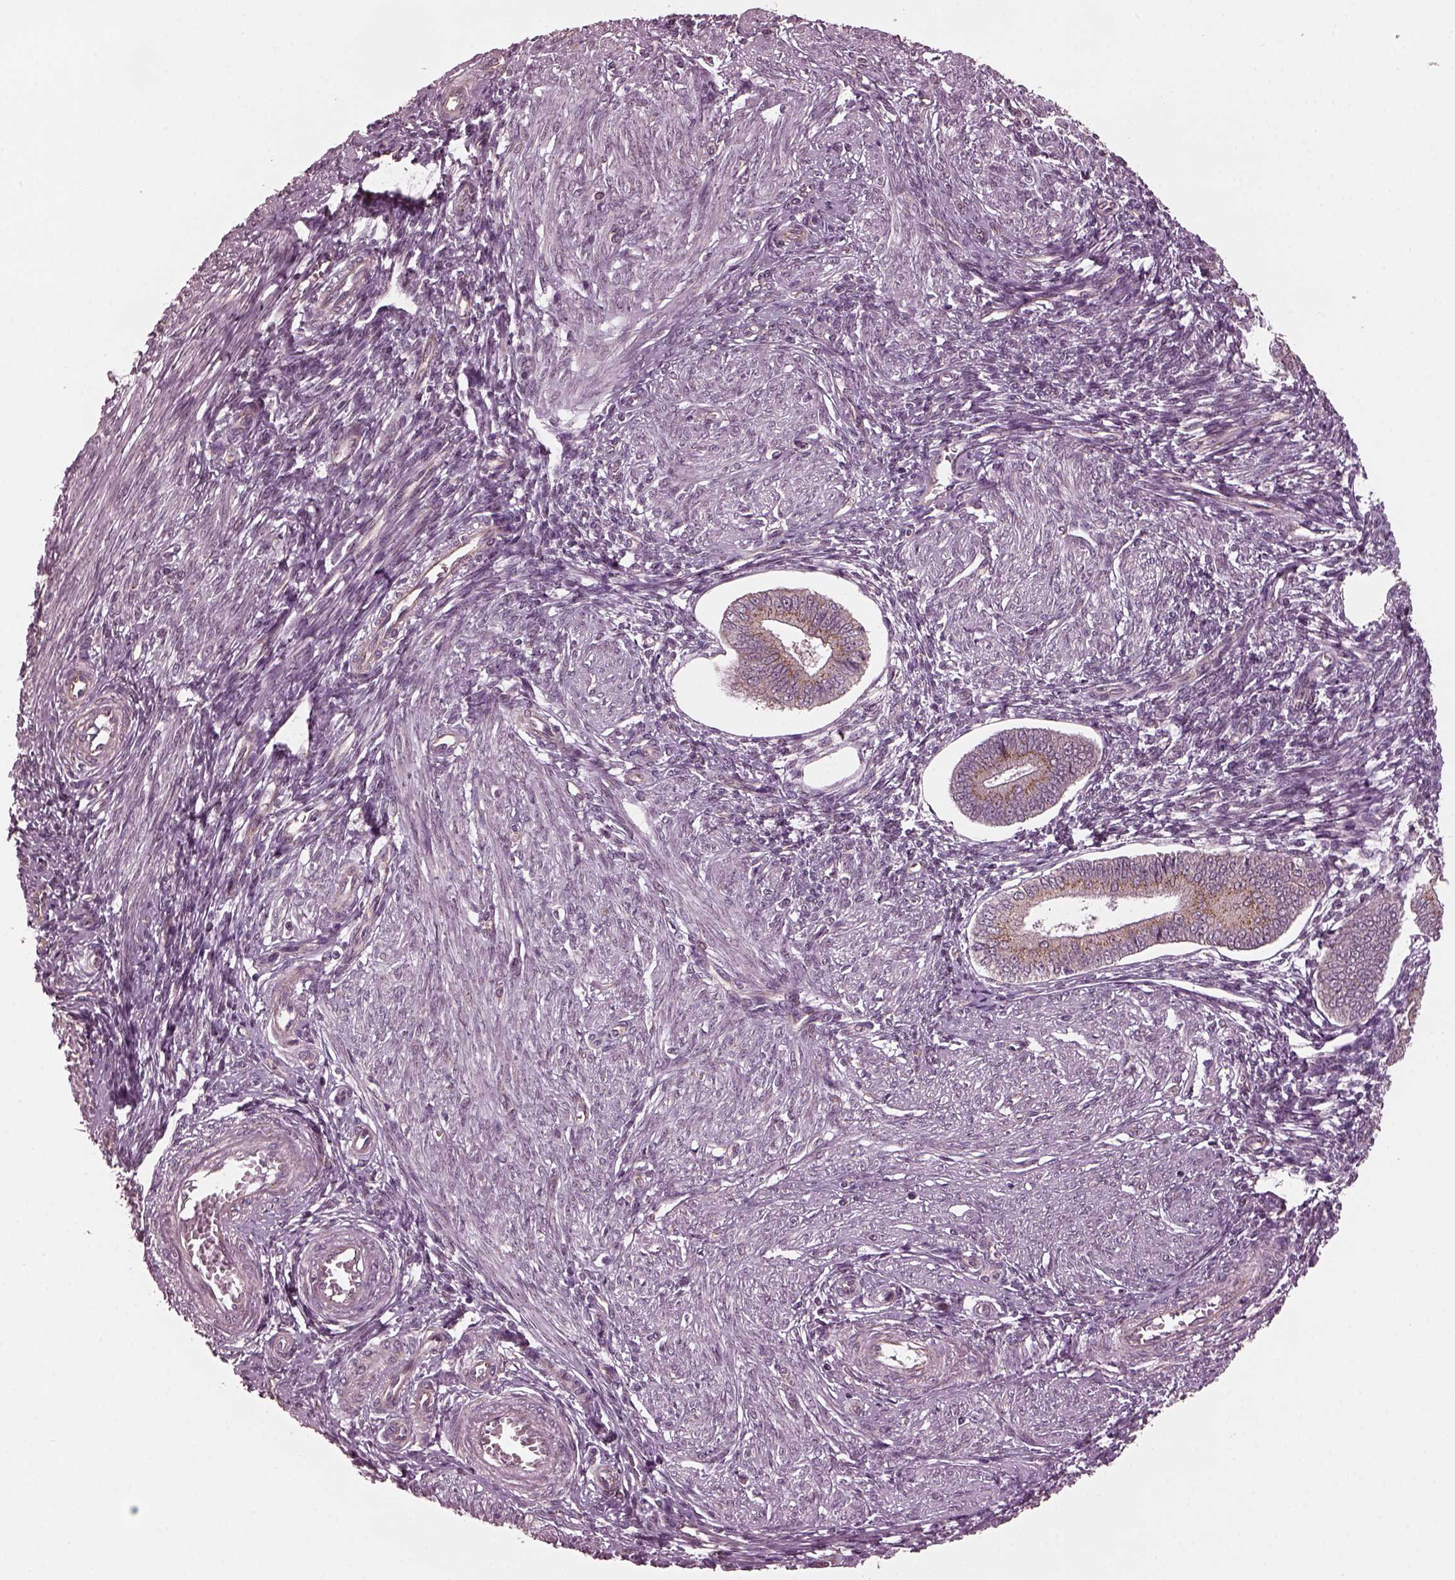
{"staining": {"intensity": "negative", "quantity": "none", "location": "none"}, "tissue": "endometrium", "cell_type": "Cells in endometrial stroma", "image_type": "normal", "snomed": [{"axis": "morphology", "description": "Normal tissue, NOS"}, {"axis": "topography", "description": "Endometrium"}], "caption": "Immunohistochemistry (IHC) histopathology image of normal endometrium: human endometrium stained with DAB (3,3'-diaminobenzidine) exhibits no significant protein staining in cells in endometrial stroma. The staining is performed using DAB brown chromogen with nuclei counter-stained in using hematoxylin.", "gene": "RUFY3", "patient": {"sex": "female", "age": 42}}